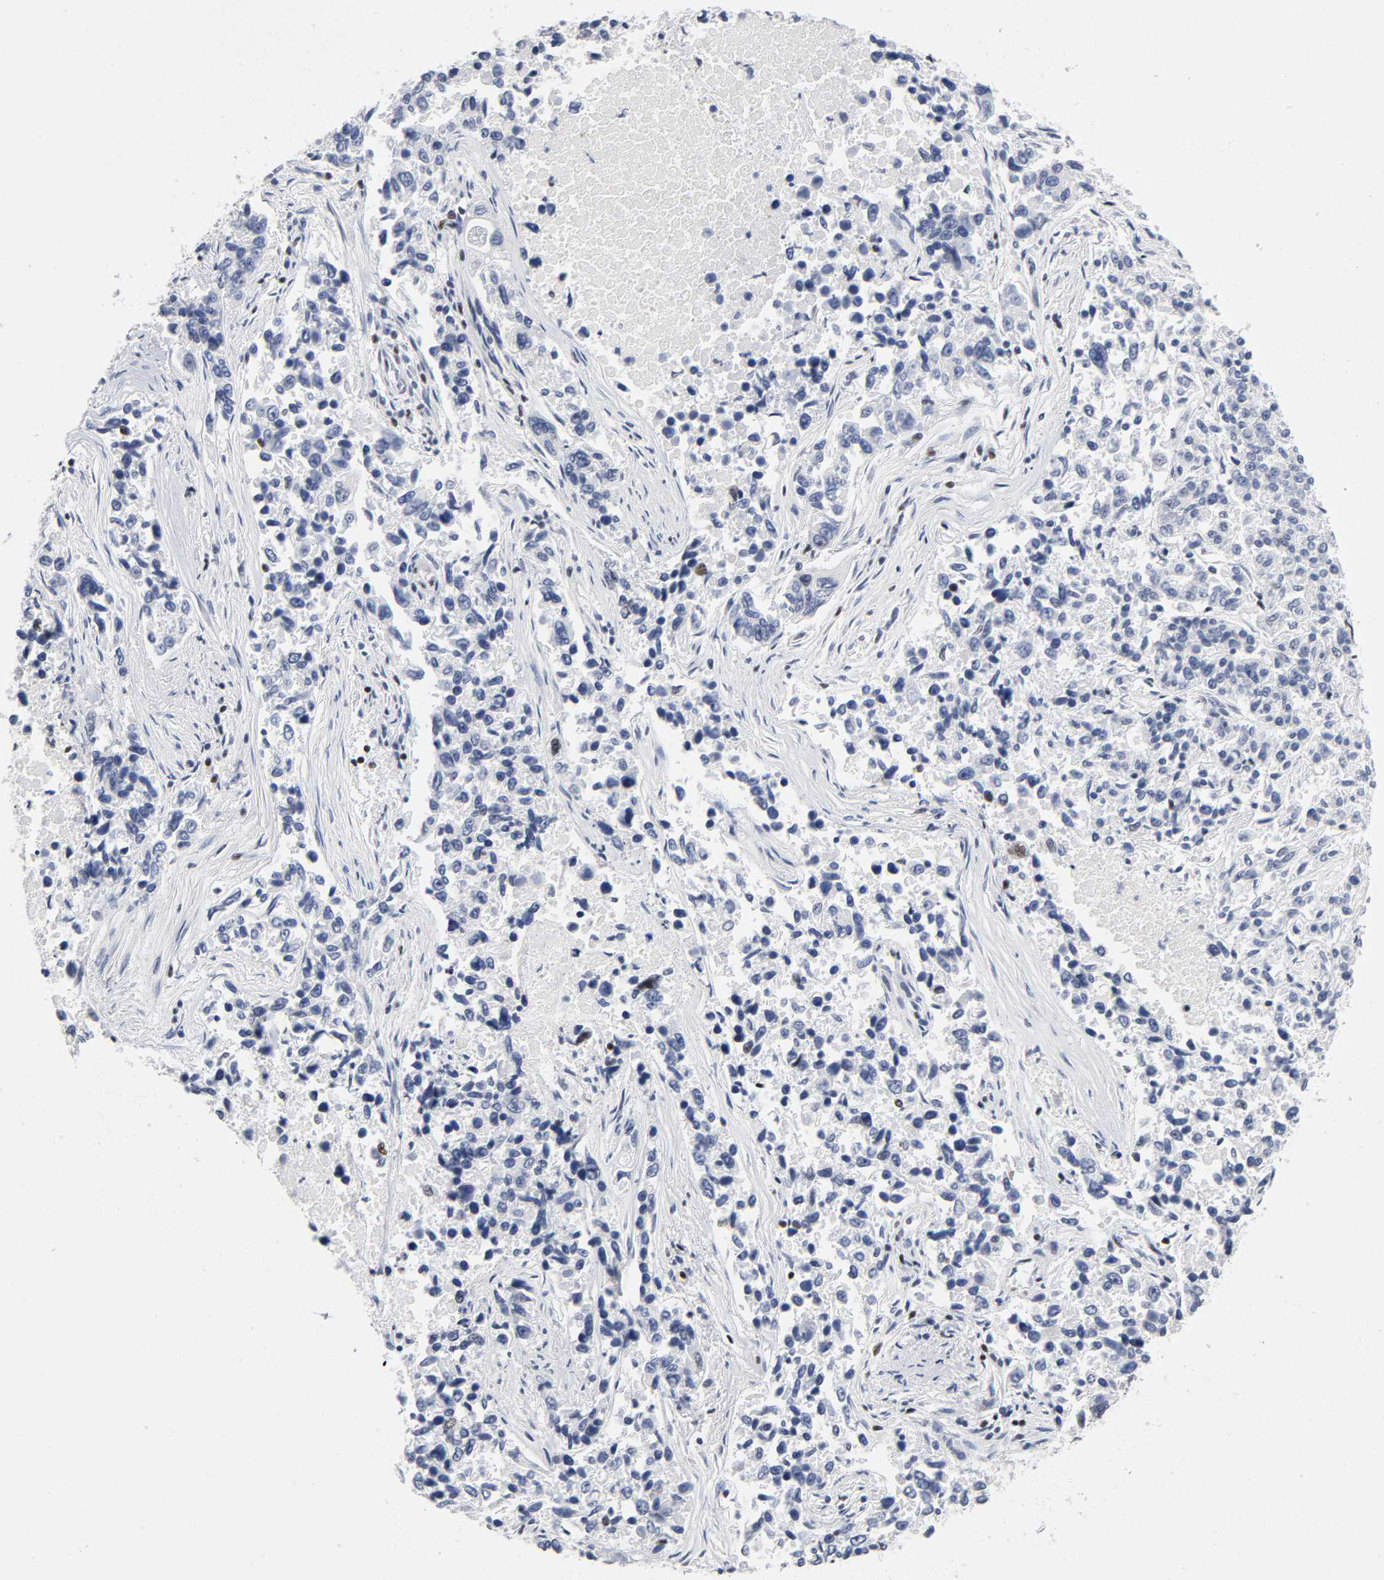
{"staining": {"intensity": "negative", "quantity": "none", "location": "none"}, "tissue": "lung cancer", "cell_type": "Tumor cells", "image_type": "cancer", "snomed": [{"axis": "morphology", "description": "Adenocarcinoma, NOS"}, {"axis": "topography", "description": "Lung"}], "caption": "Immunohistochemical staining of human adenocarcinoma (lung) displays no significant positivity in tumor cells.", "gene": "SP3", "patient": {"sex": "male", "age": 84}}